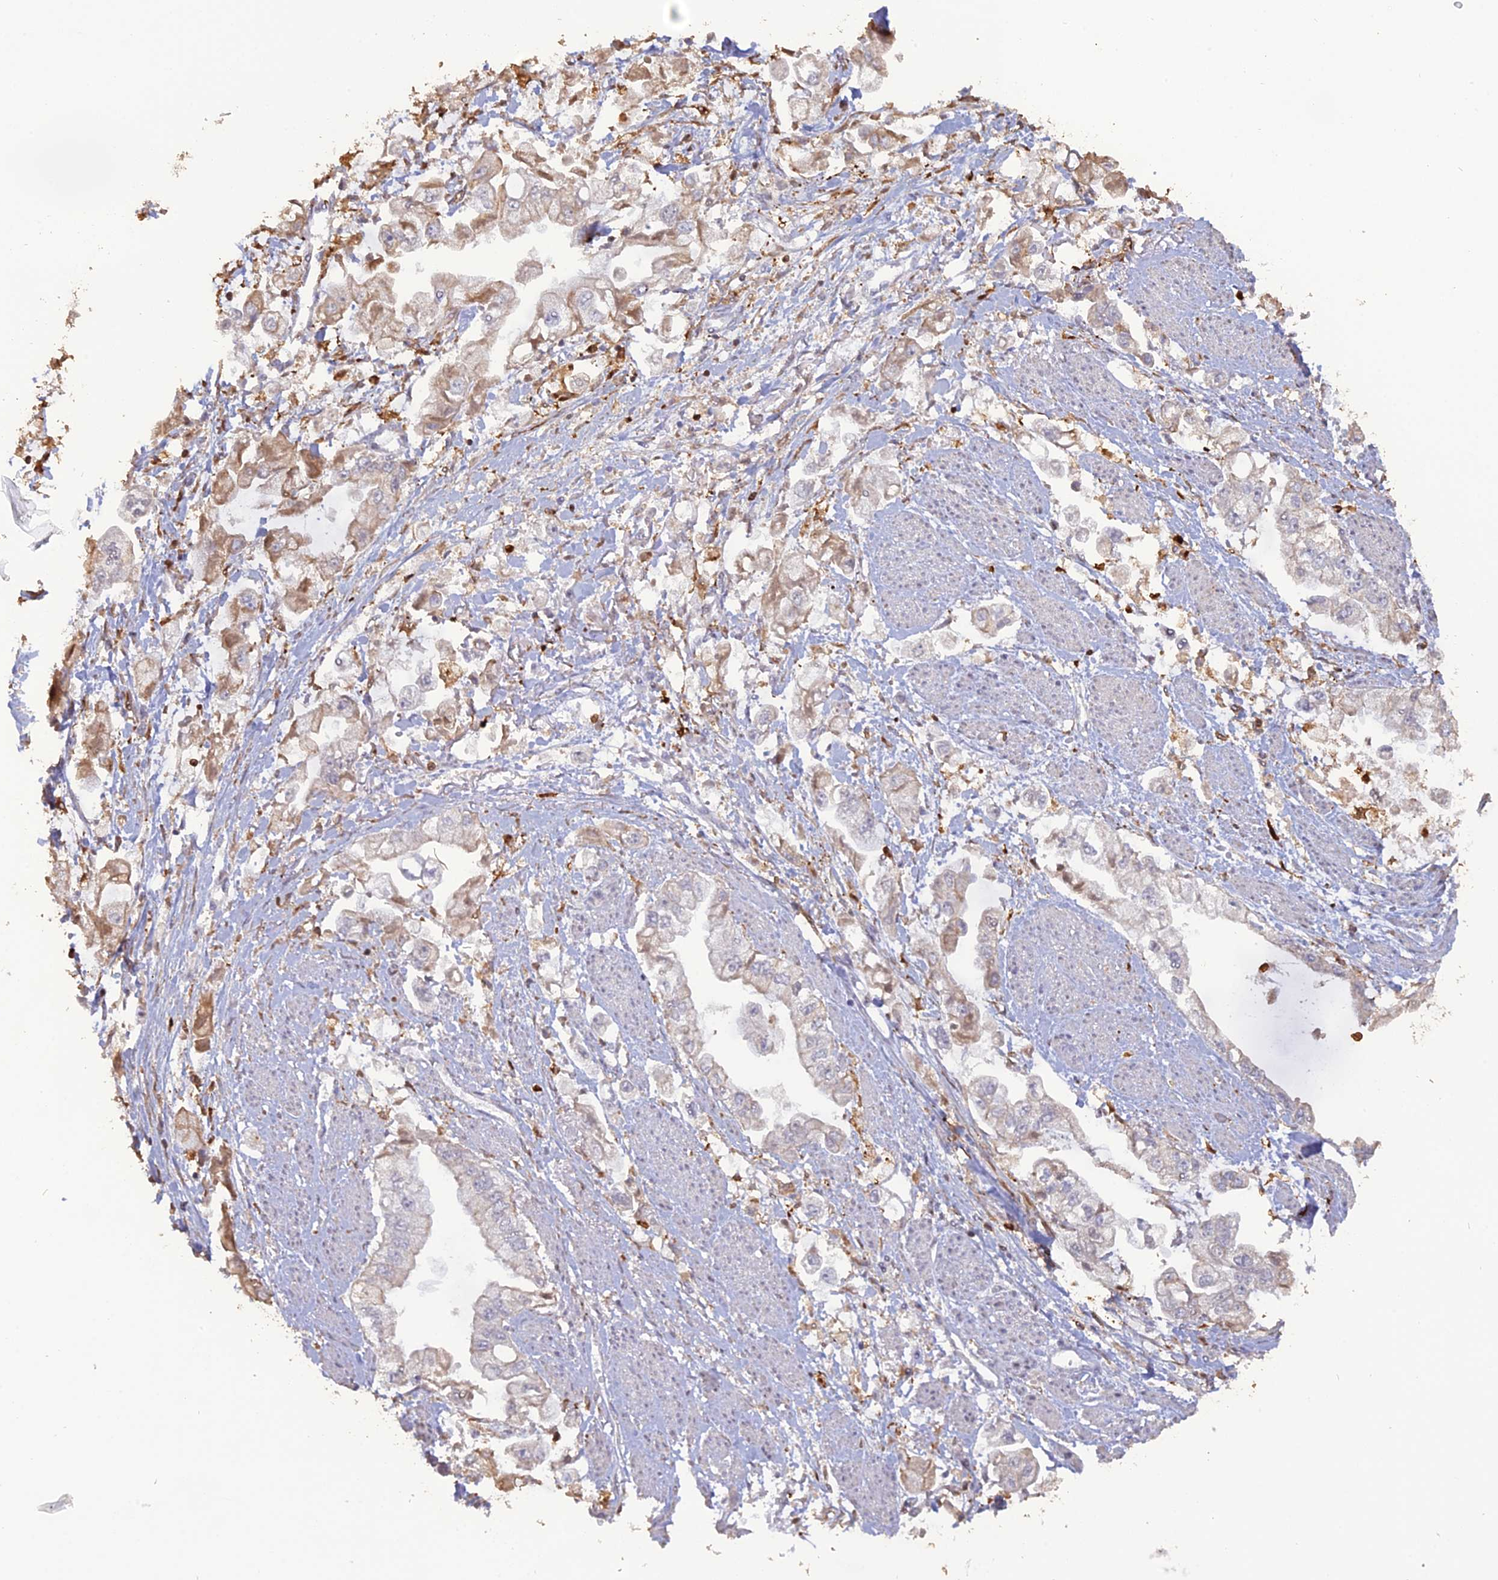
{"staining": {"intensity": "weak", "quantity": "25%-75%", "location": "cytoplasmic/membranous"}, "tissue": "stomach cancer", "cell_type": "Tumor cells", "image_type": "cancer", "snomed": [{"axis": "morphology", "description": "Adenocarcinoma, NOS"}, {"axis": "topography", "description": "Stomach"}], "caption": "A photomicrograph of human stomach adenocarcinoma stained for a protein displays weak cytoplasmic/membranous brown staining in tumor cells. (IHC, brightfield microscopy, high magnification).", "gene": "APOBR", "patient": {"sex": "male", "age": 62}}